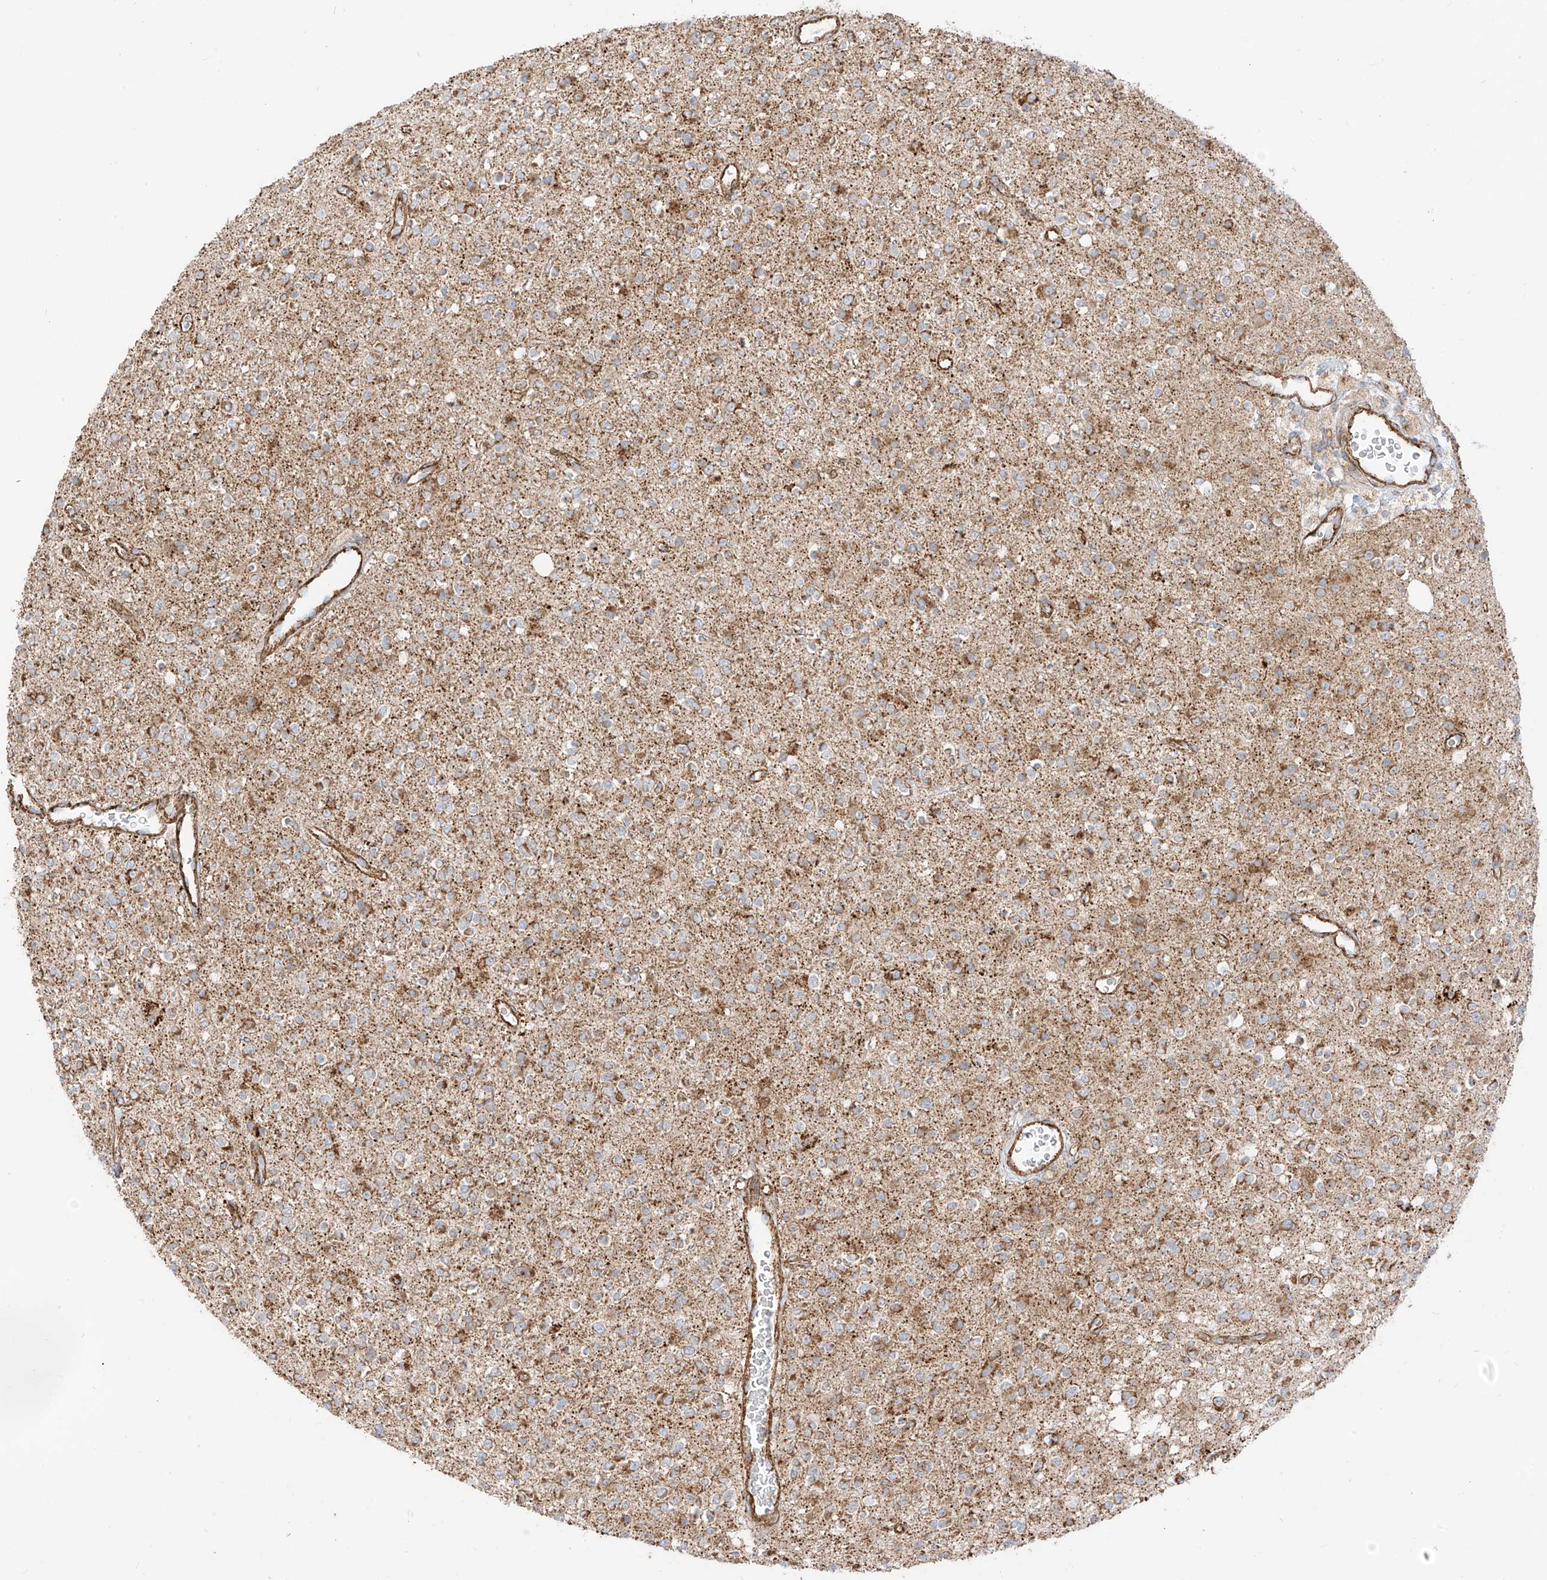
{"staining": {"intensity": "moderate", "quantity": "25%-75%", "location": "cytoplasmic/membranous"}, "tissue": "glioma", "cell_type": "Tumor cells", "image_type": "cancer", "snomed": [{"axis": "morphology", "description": "Glioma, malignant, High grade"}, {"axis": "topography", "description": "Brain"}], "caption": "Glioma stained with a protein marker reveals moderate staining in tumor cells.", "gene": "PLCL1", "patient": {"sex": "male", "age": 34}}